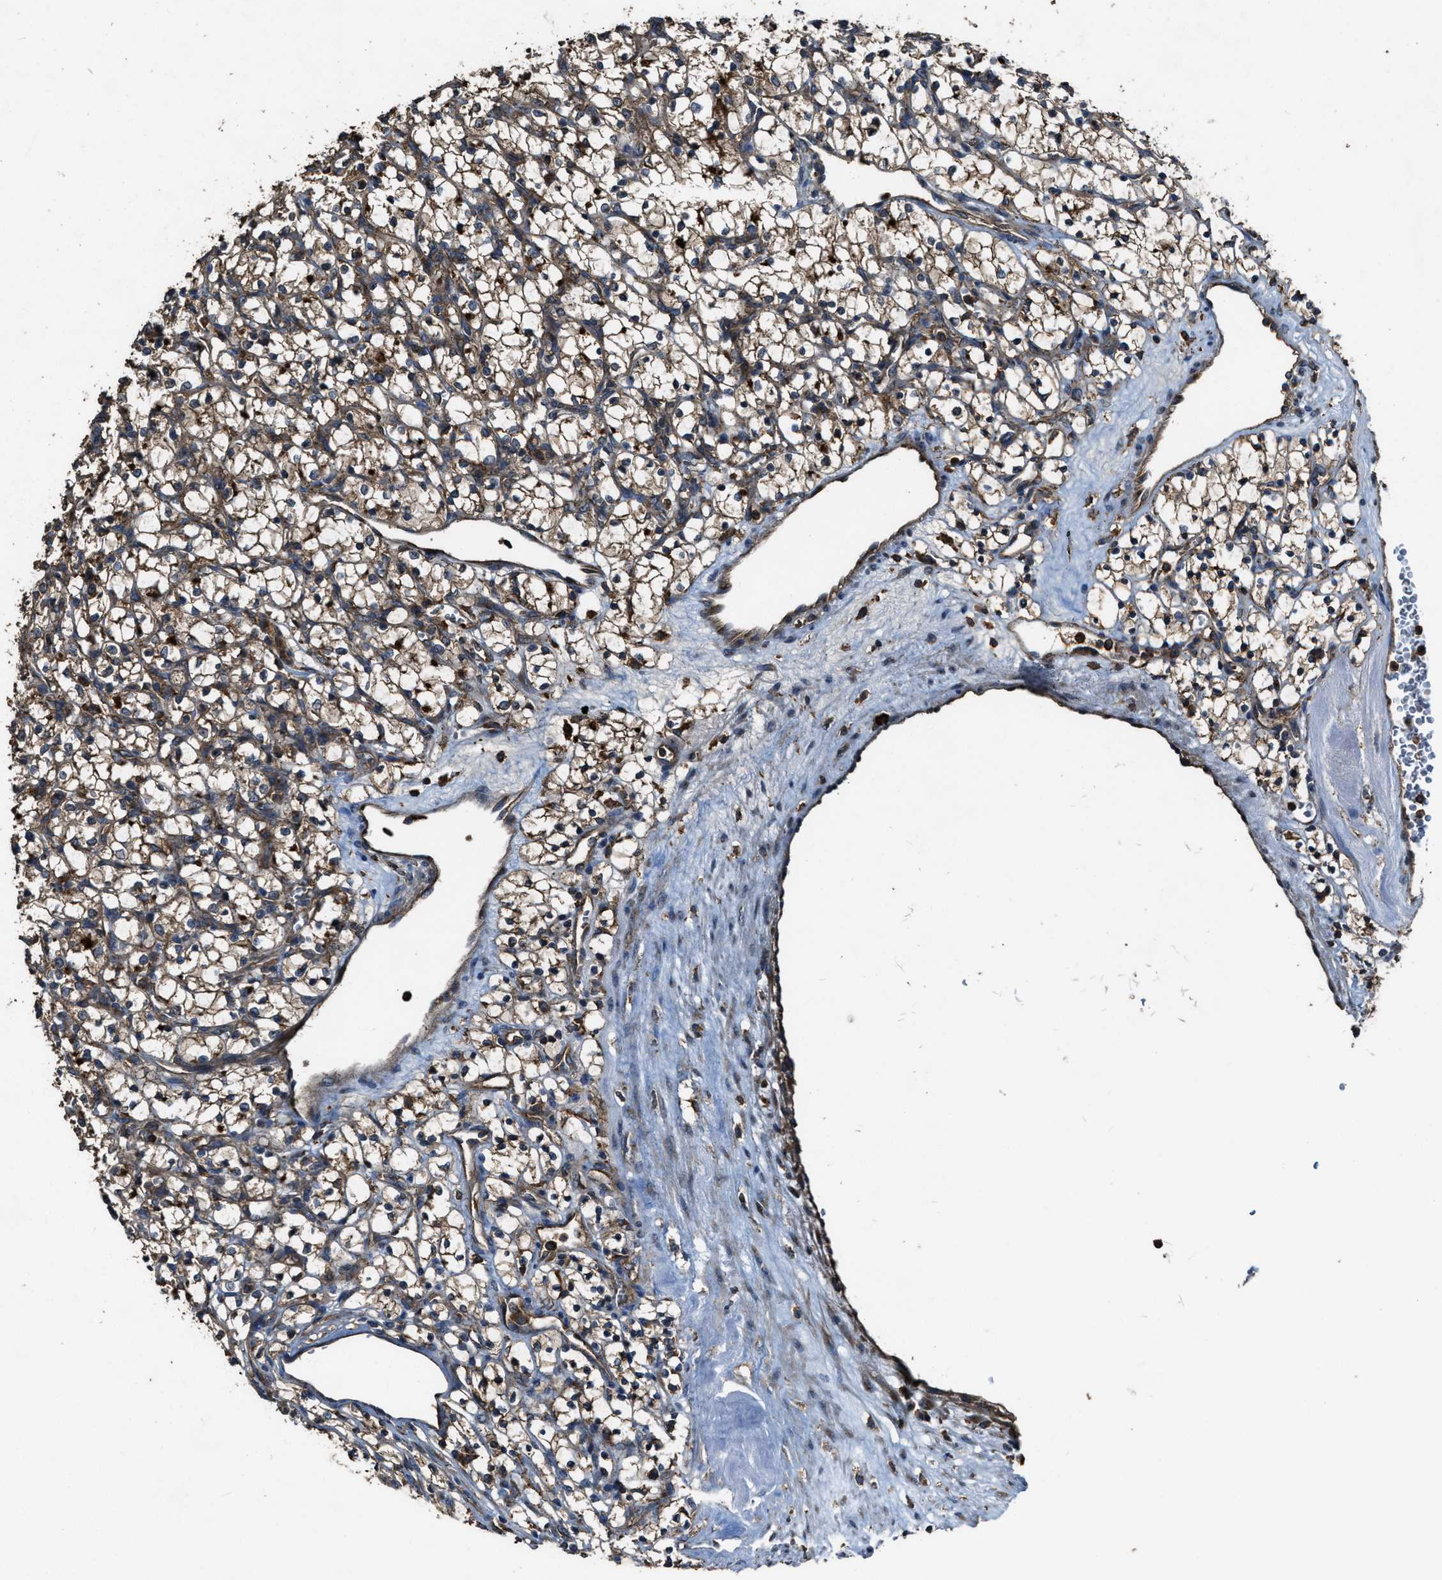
{"staining": {"intensity": "moderate", "quantity": ">75%", "location": "cytoplasmic/membranous"}, "tissue": "renal cancer", "cell_type": "Tumor cells", "image_type": "cancer", "snomed": [{"axis": "morphology", "description": "Adenocarcinoma, NOS"}, {"axis": "topography", "description": "Kidney"}], "caption": "Protein expression by immunohistochemistry exhibits moderate cytoplasmic/membranous positivity in about >75% of tumor cells in adenocarcinoma (renal).", "gene": "MAP3K8", "patient": {"sex": "female", "age": 69}}